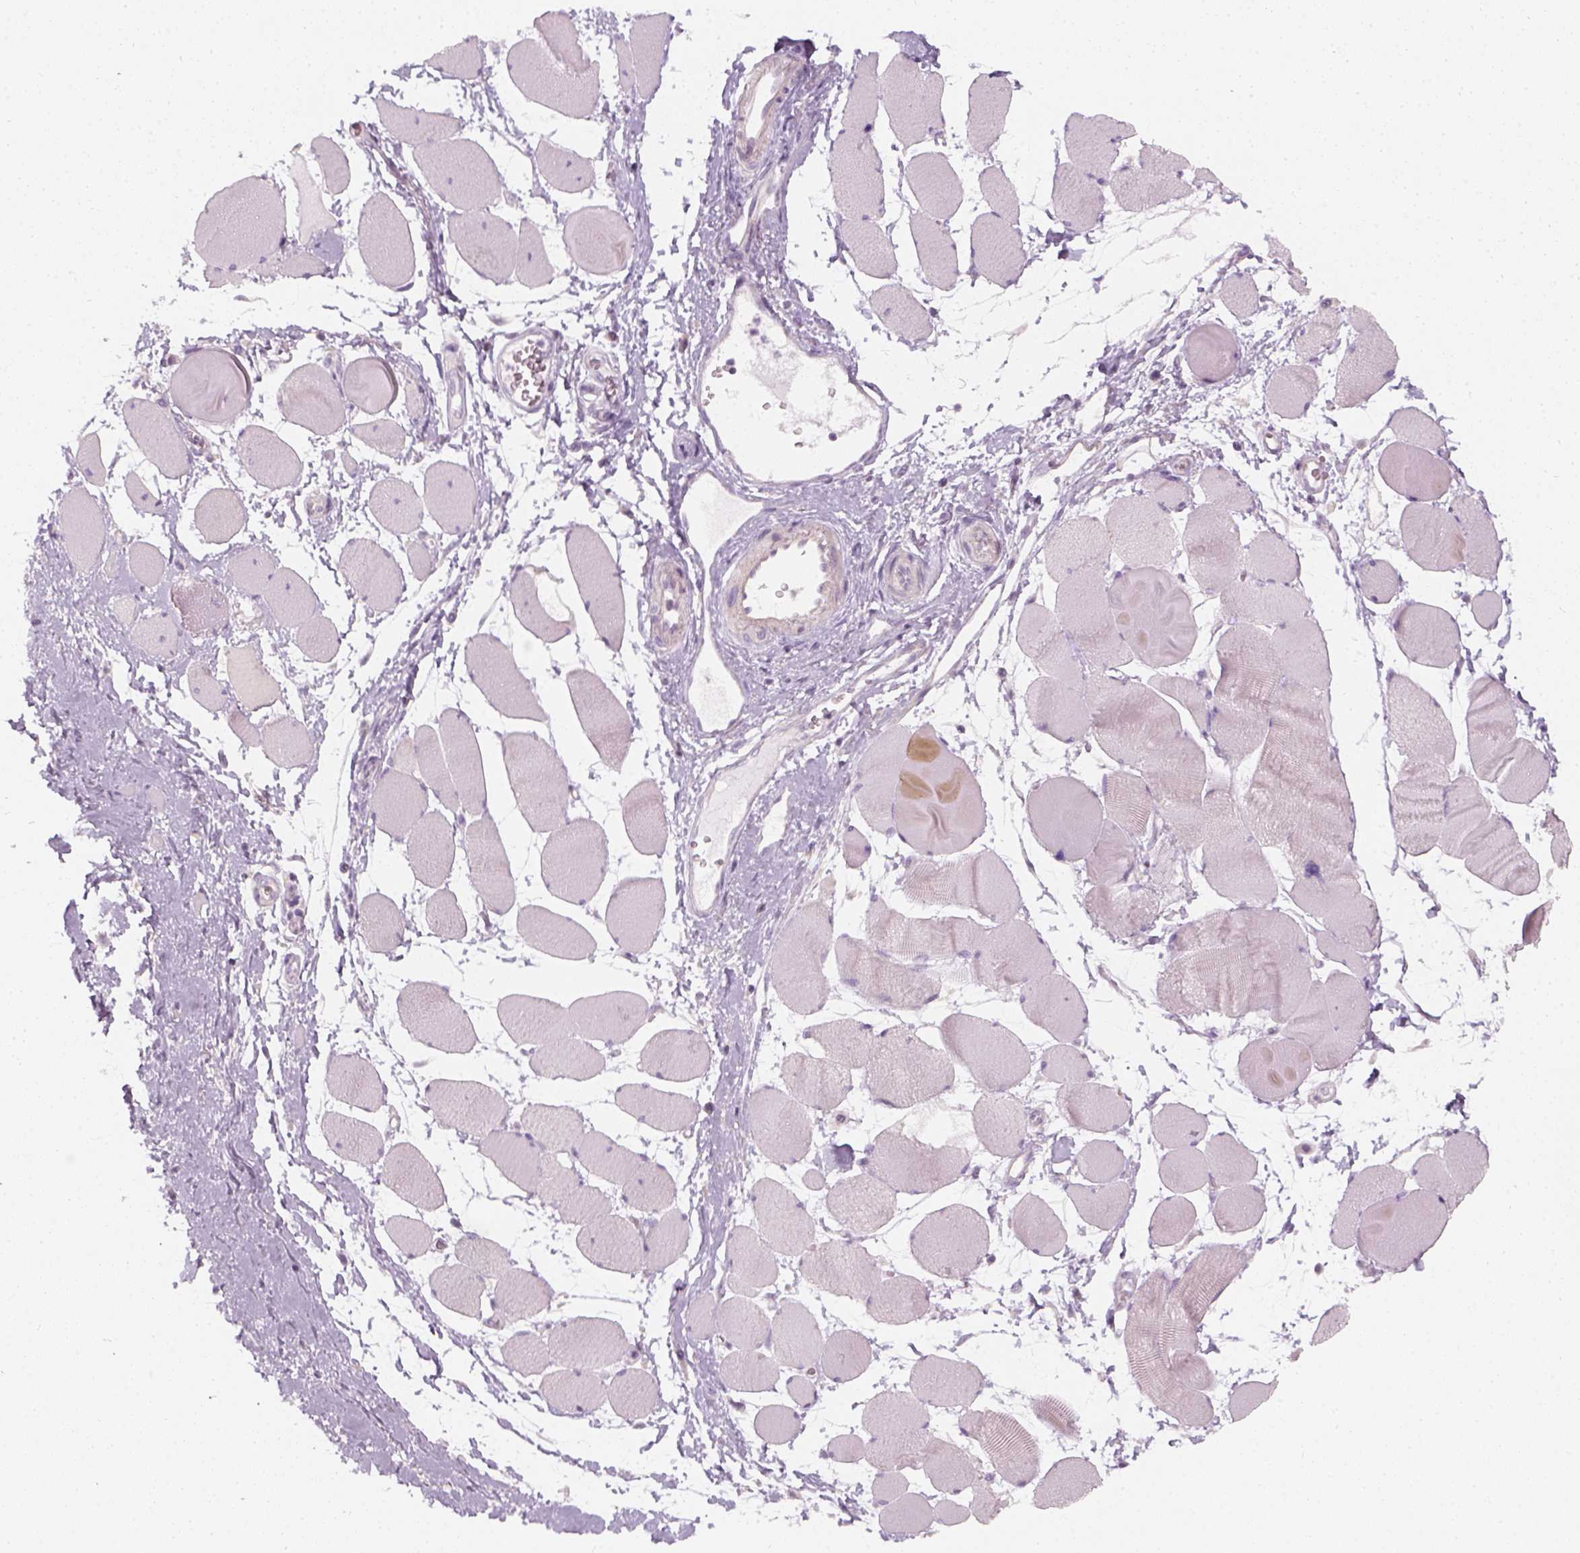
{"staining": {"intensity": "negative", "quantity": "none", "location": "none"}, "tissue": "skeletal muscle", "cell_type": "Myocytes", "image_type": "normal", "snomed": [{"axis": "morphology", "description": "Normal tissue, NOS"}, {"axis": "topography", "description": "Skeletal muscle"}], "caption": "High power microscopy histopathology image of an immunohistochemistry histopathology image of normal skeletal muscle, revealing no significant expression in myocytes.", "gene": "PRAME", "patient": {"sex": "female", "age": 75}}